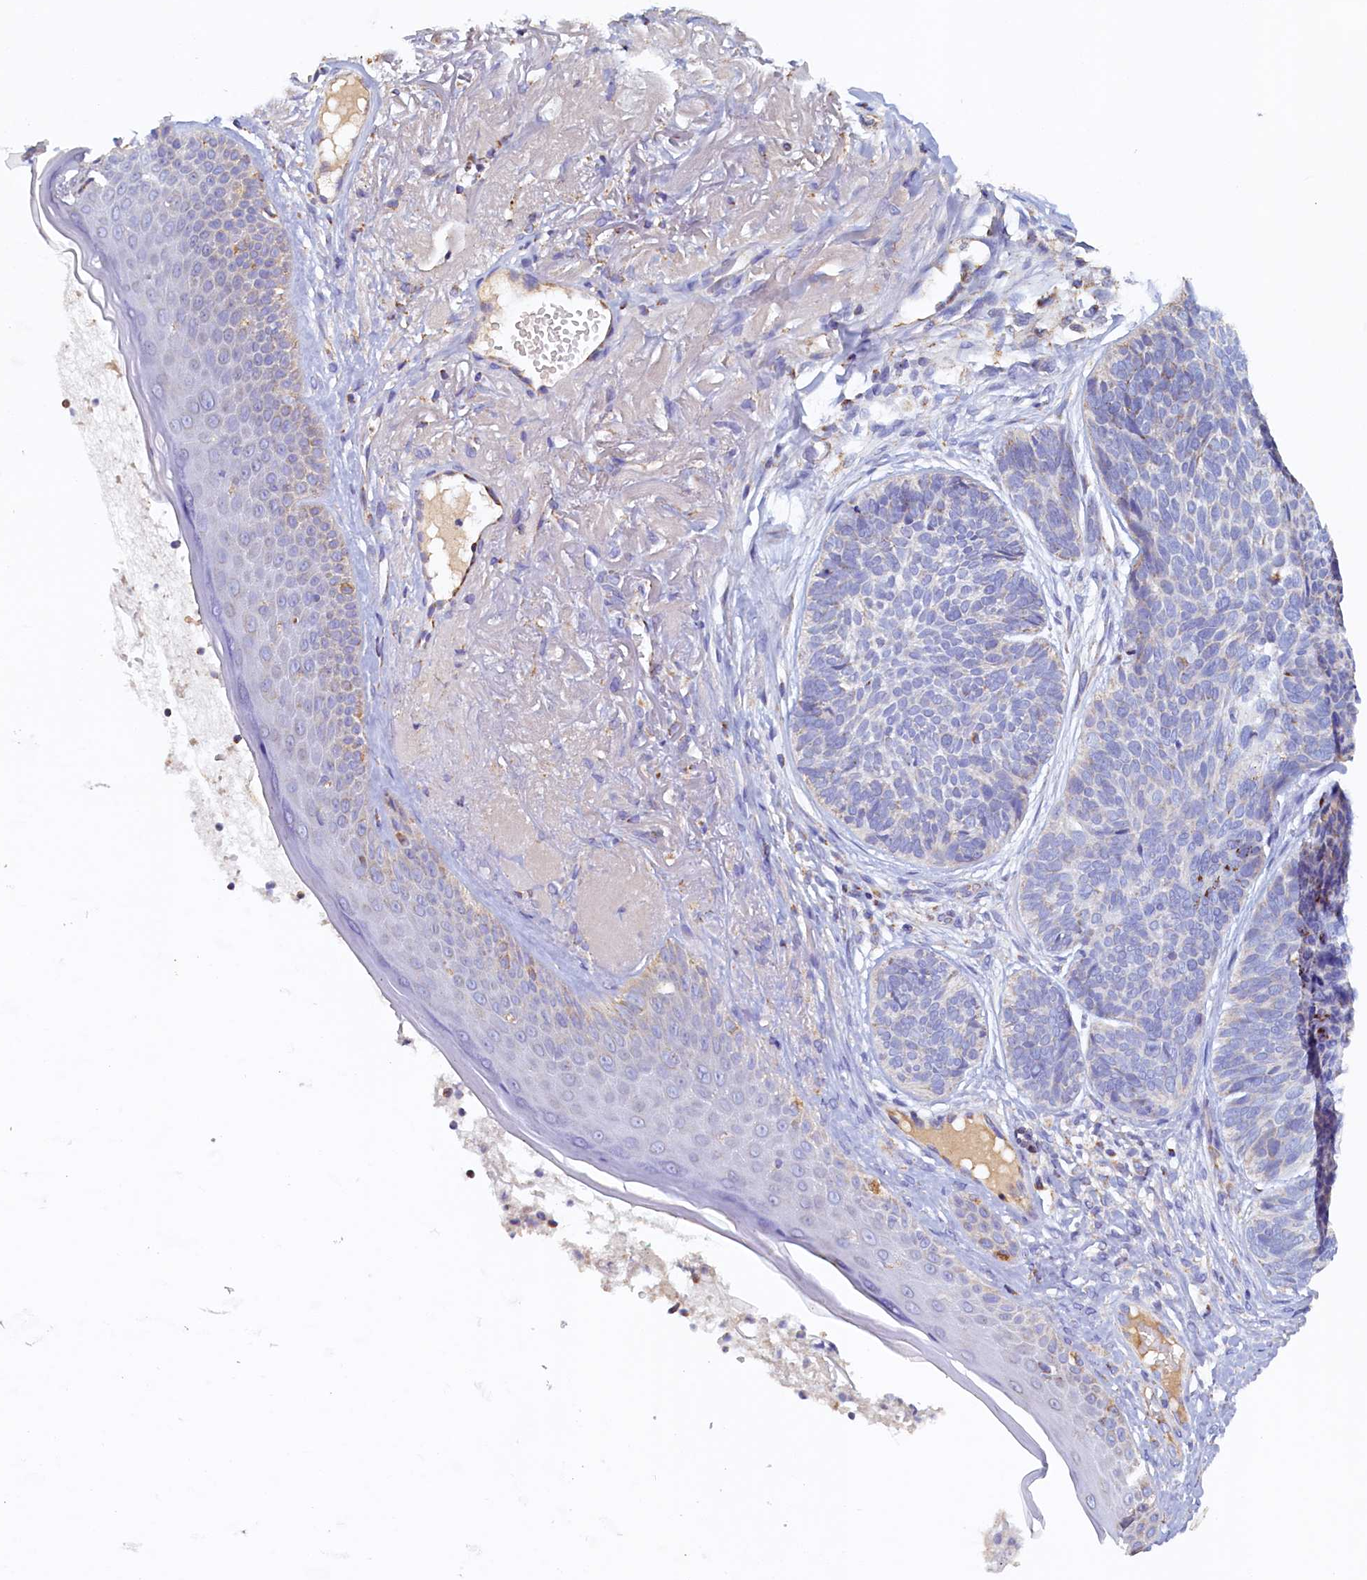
{"staining": {"intensity": "negative", "quantity": "none", "location": "none"}, "tissue": "skin cancer", "cell_type": "Tumor cells", "image_type": "cancer", "snomed": [{"axis": "morphology", "description": "Normal tissue, NOS"}, {"axis": "morphology", "description": "Basal cell carcinoma"}, {"axis": "topography", "description": "Skin"}], "caption": "Histopathology image shows no protein positivity in tumor cells of skin basal cell carcinoma tissue. (Brightfield microscopy of DAB immunohistochemistry at high magnification).", "gene": "POC1A", "patient": {"sex": "male", "age": 66}}